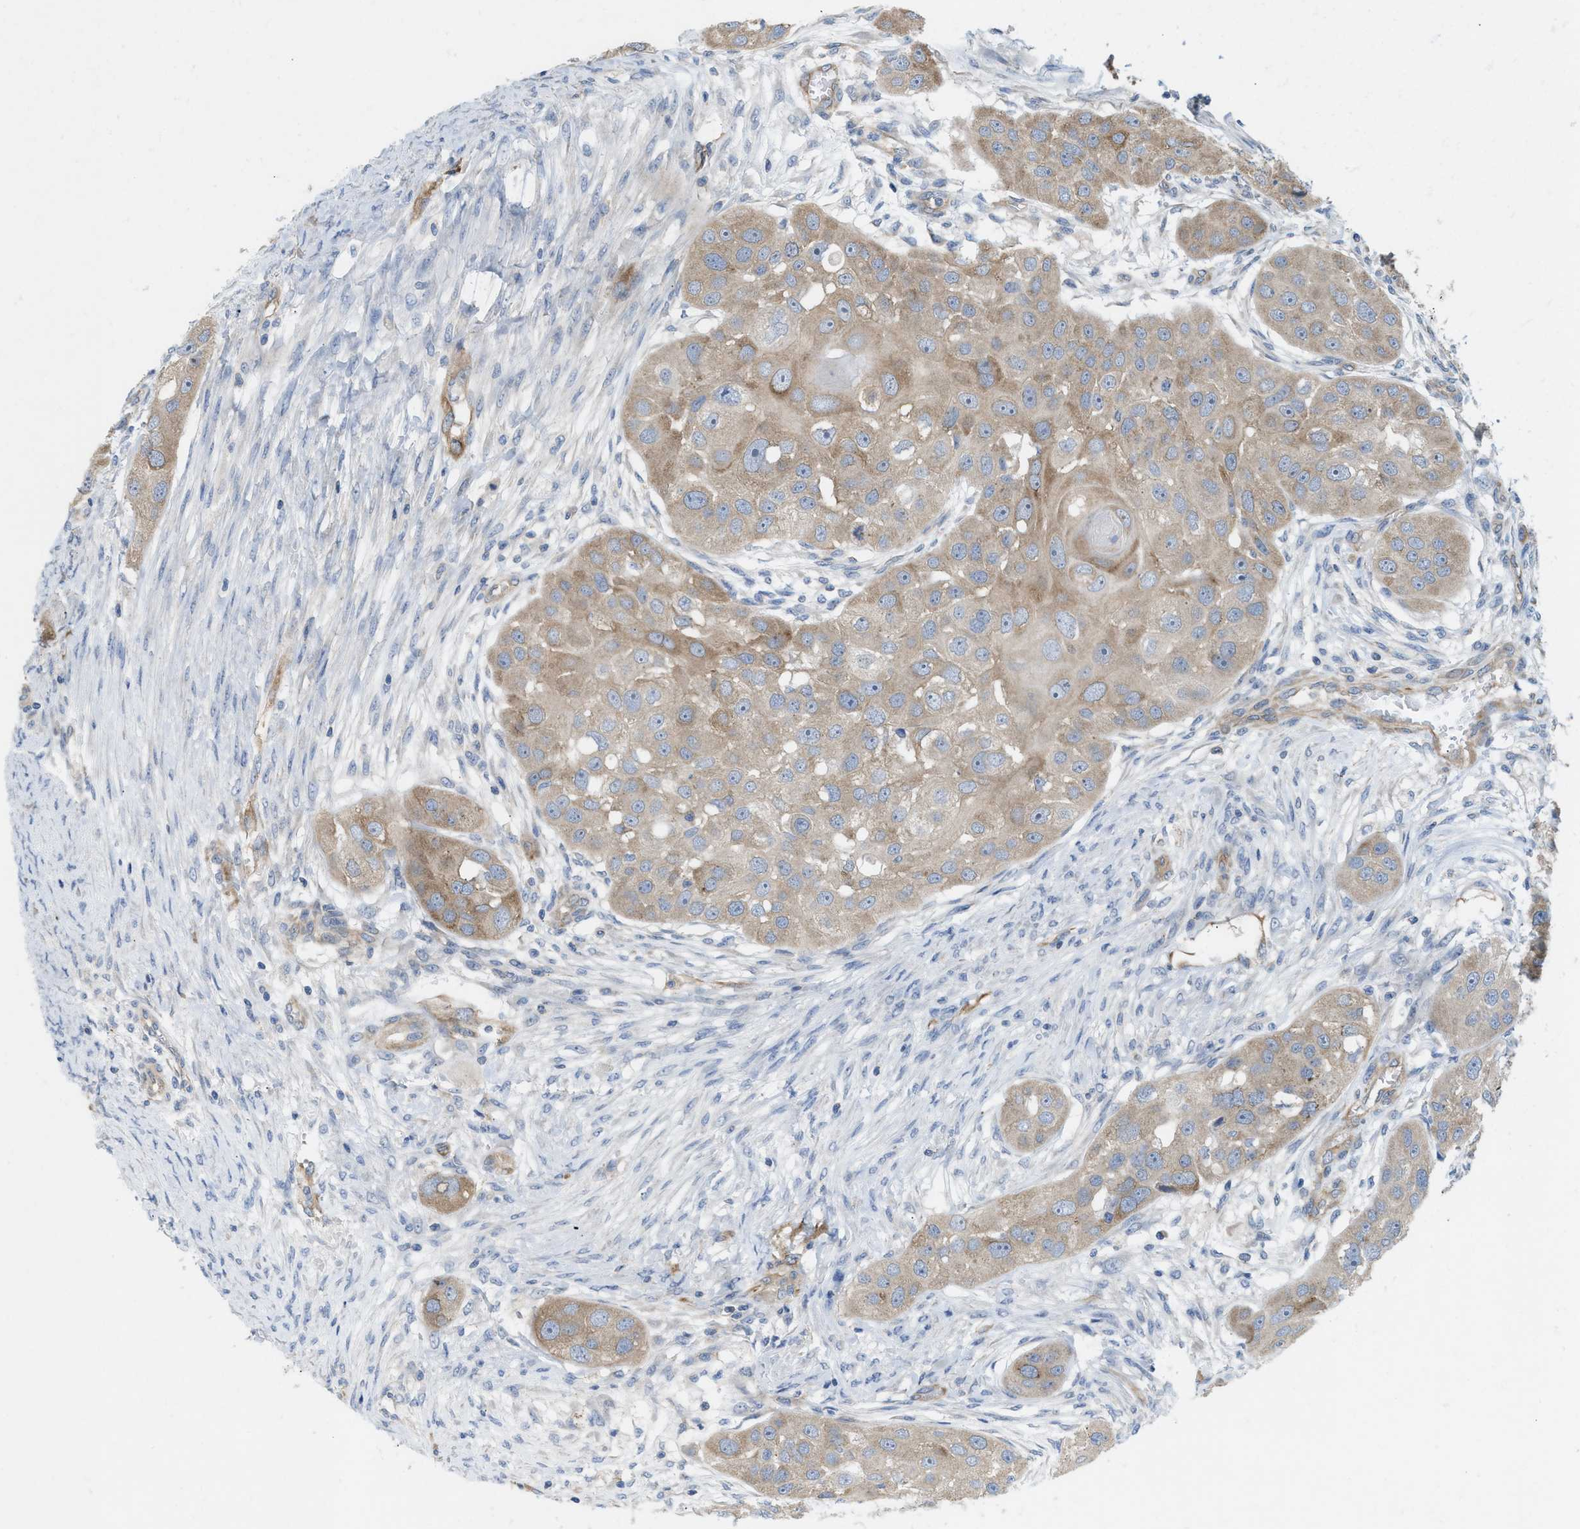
{"staining": {"intensity": "moderate", "quantity": ">75%", "location": "cytoplasmic/membranous"}, "tissue": "head and neck cancer", "cell_type": "Tumor cells", "image_type": "cancer", "snomed": [{"axis": "morphology", "description": "Normal tissue, NOS"}, {"axis": "morphology", "description": "Squamous cell carcinoma, NOS"}, {"axis": "topography", "description": "Skeletal muscle"}, {"axis": "topography", "description": "Head-Neck"}], "caption": "Tumor cells demonstrate moderate cytoplasmic/membranous positivity in approximately >75% of cells in head and neck squamous cell carcinoma. The staining was performed using DAB, with brown indicating positive protein expression. Nuclei are stained blue with hematoxylin.", "gene": "UBAP2", "patient": {"sex": "male", "age": 51}}